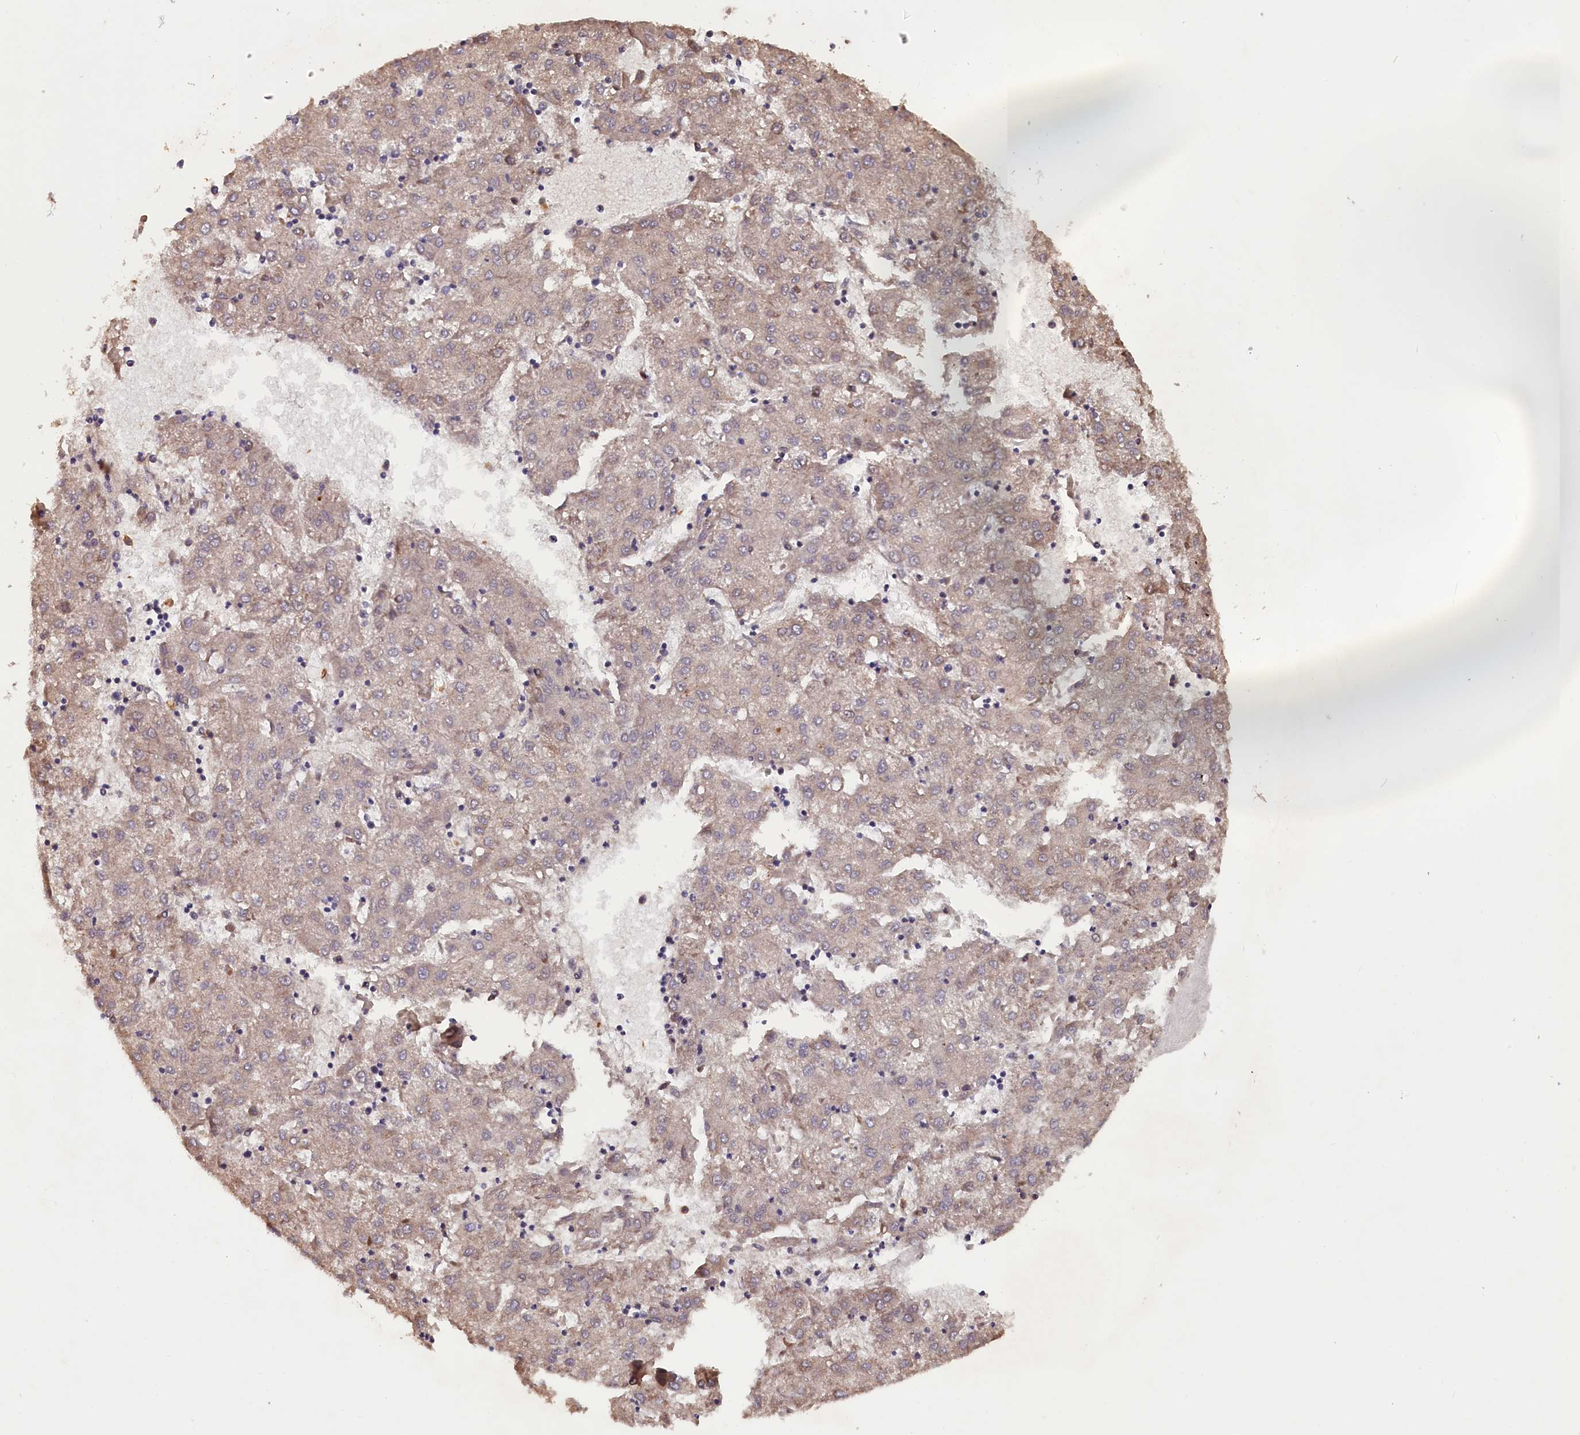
{"staining": {"intensity": "weak", "quantity": "<25%", "location": "cytoplasmic/membranous"}, "tissue": "liver cancer", "cell_type": "Tumor cells", "image_type": "cancer", "snomed": [{"axis": "morphology", "description": "Carcinoma, Hepatocellular, NOS"}, {"axis": "topography", "description": "Liver"}], "caption": "A micrograph of human liver cancer is negative for staining in tumor cells.", "gene": "GREB1L", "patient": {"sex": "male", "age": 72}}